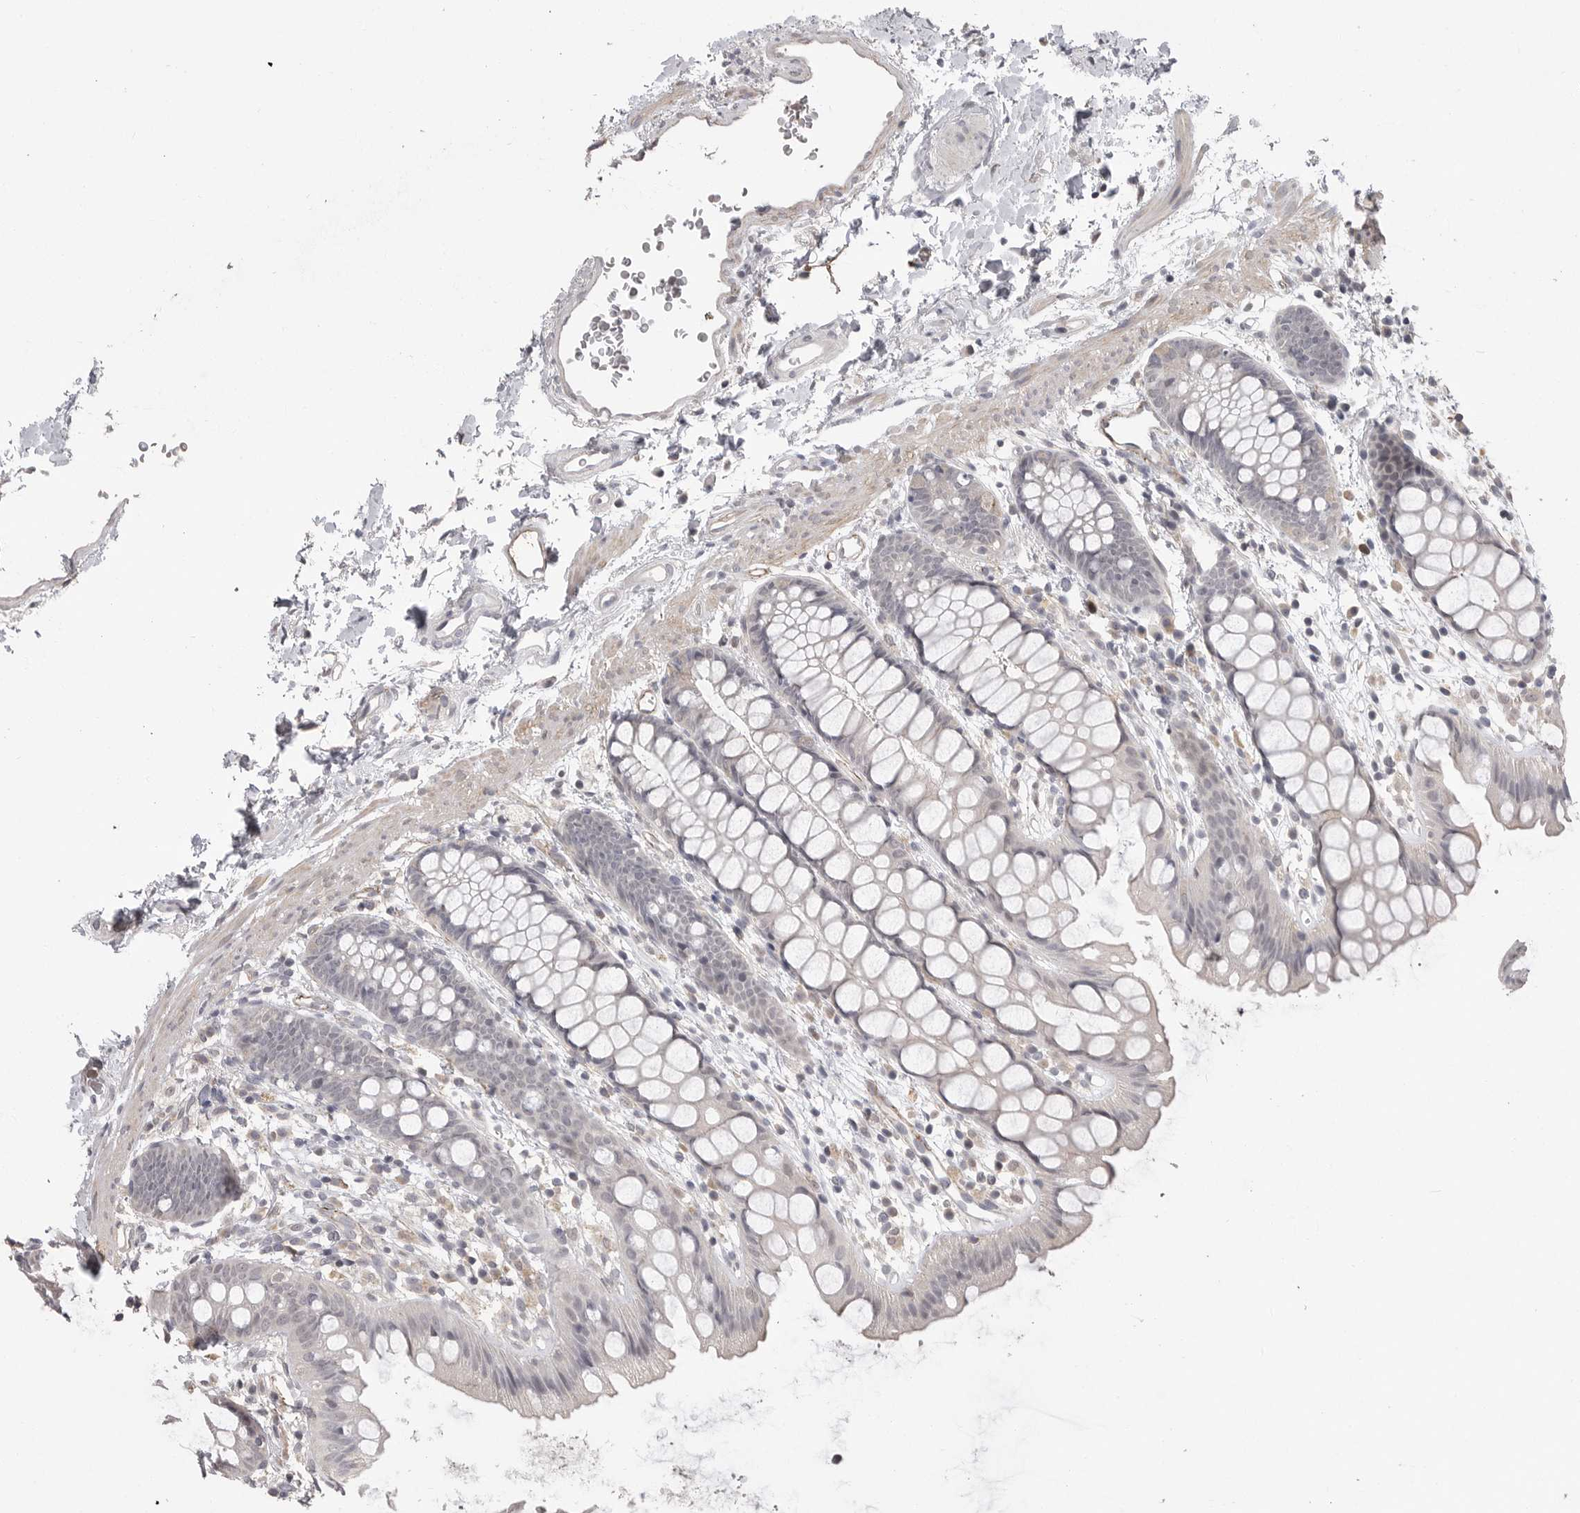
{"staining": {"intensity": "negative", "quantity": "none", "location": "none"}, "tissue": "rectum", "cell_type": "Glandular cells", "image_type": "normal", "snomed": [{"axis": "morphology", "description": "Normal tissue, NOS"}, {"axis": "topography", "description": "Rectum"}], "caption": "Immunohistochemistry (IHC) image of unremarkable rectum stained for a protein (brown), which exhibits no positivity in glandular cells.", "gene": "PLEKHF1", "patient": {"sex": "female", "age": 65}}